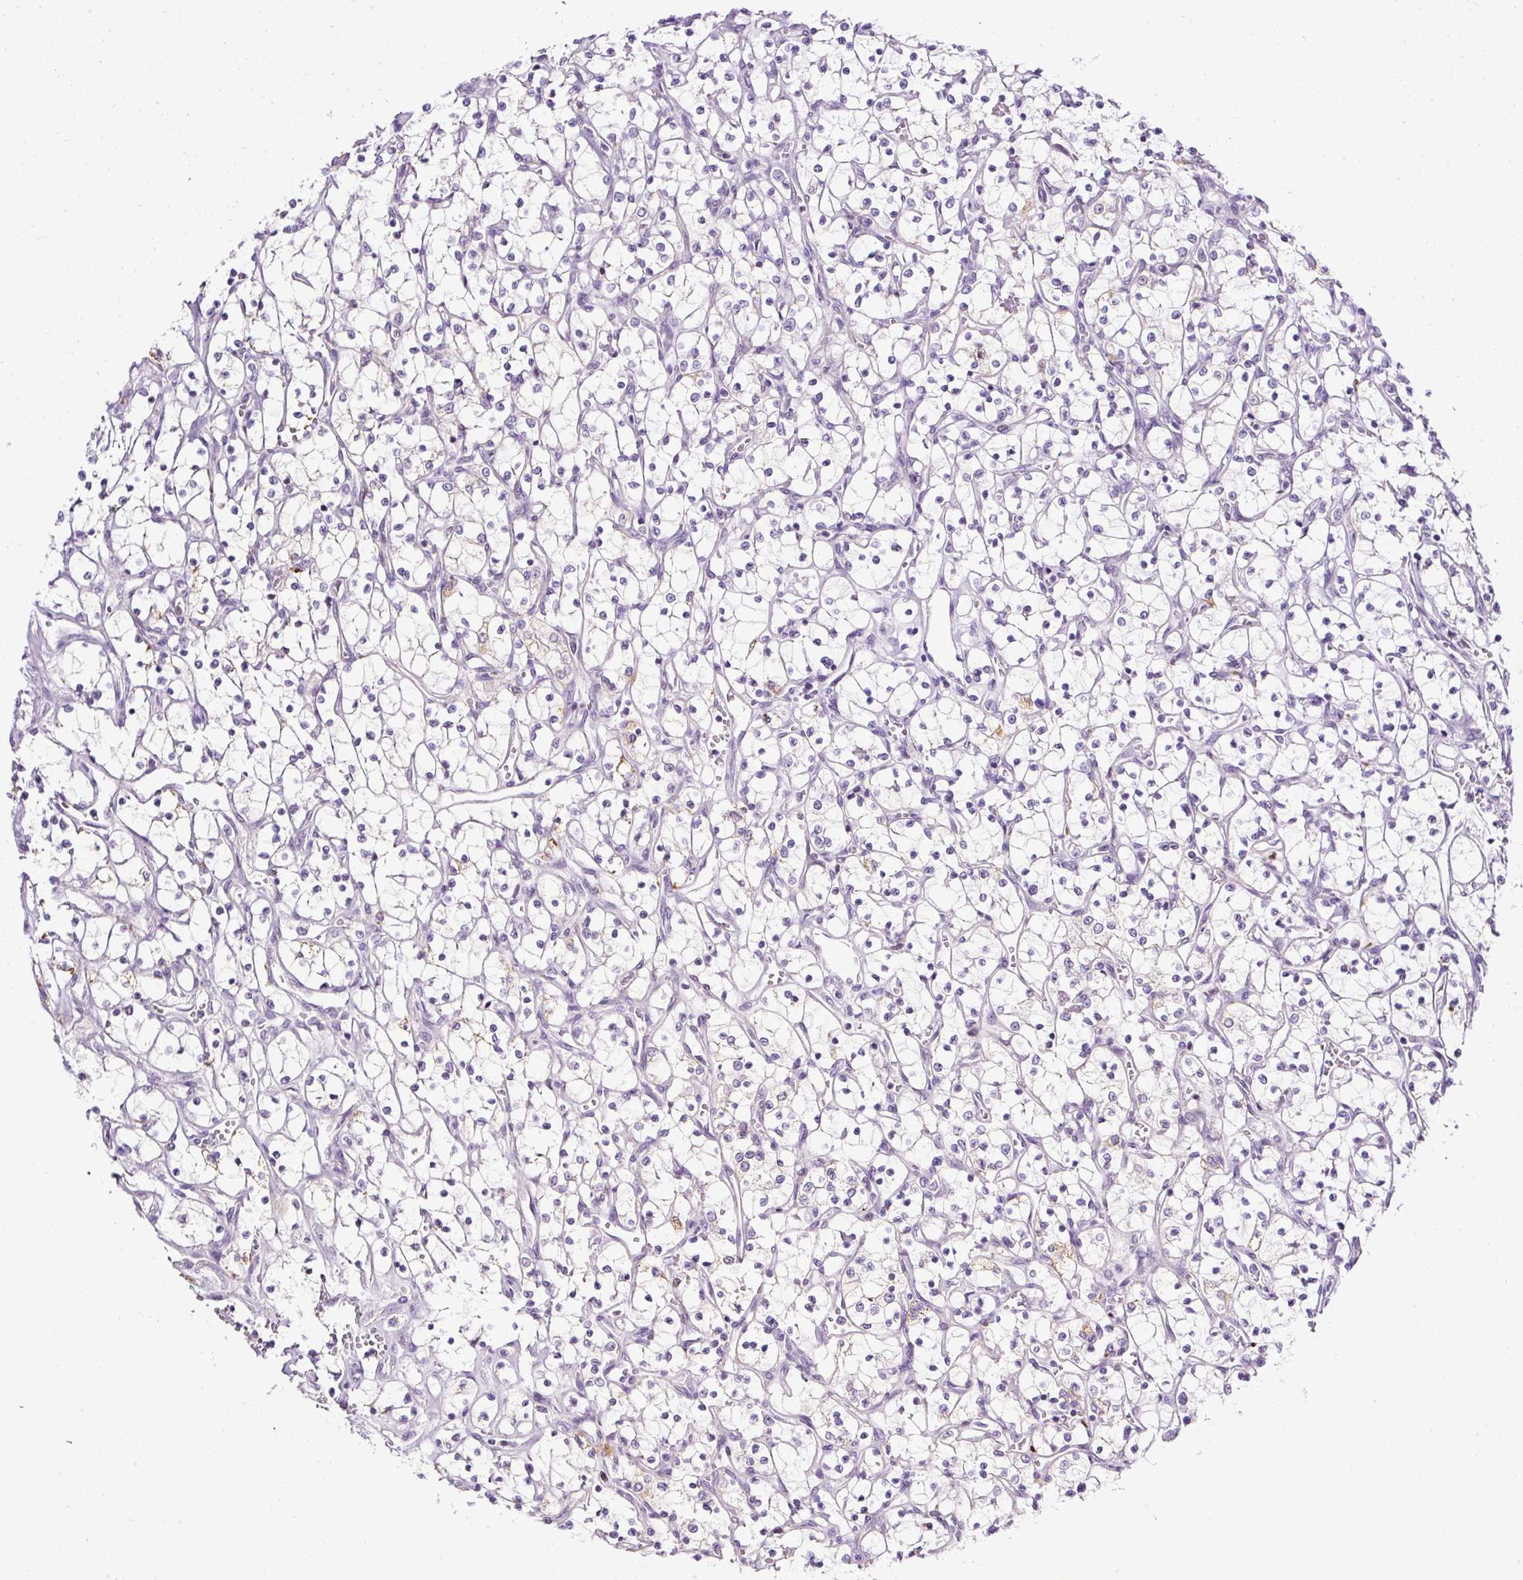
{"staining": {"intensity": "weak", "quantity": "<25%", "location": "cytoplasmic/membranous"}, "tissue": "renal cancer", "cell_type": "Tumor cells", "image_type": "cancer", "snomed": [{"axis": "morphology", "description": "Adenocarcinoma, NOS"}, {"axis": "topography", "description": "Kidney"}], "caption": "A photomicrograph of human renal cancer is negative for staining in tumor cells.", "gene": "FMC1", "patient": {"sex": "female", "age": 69}}